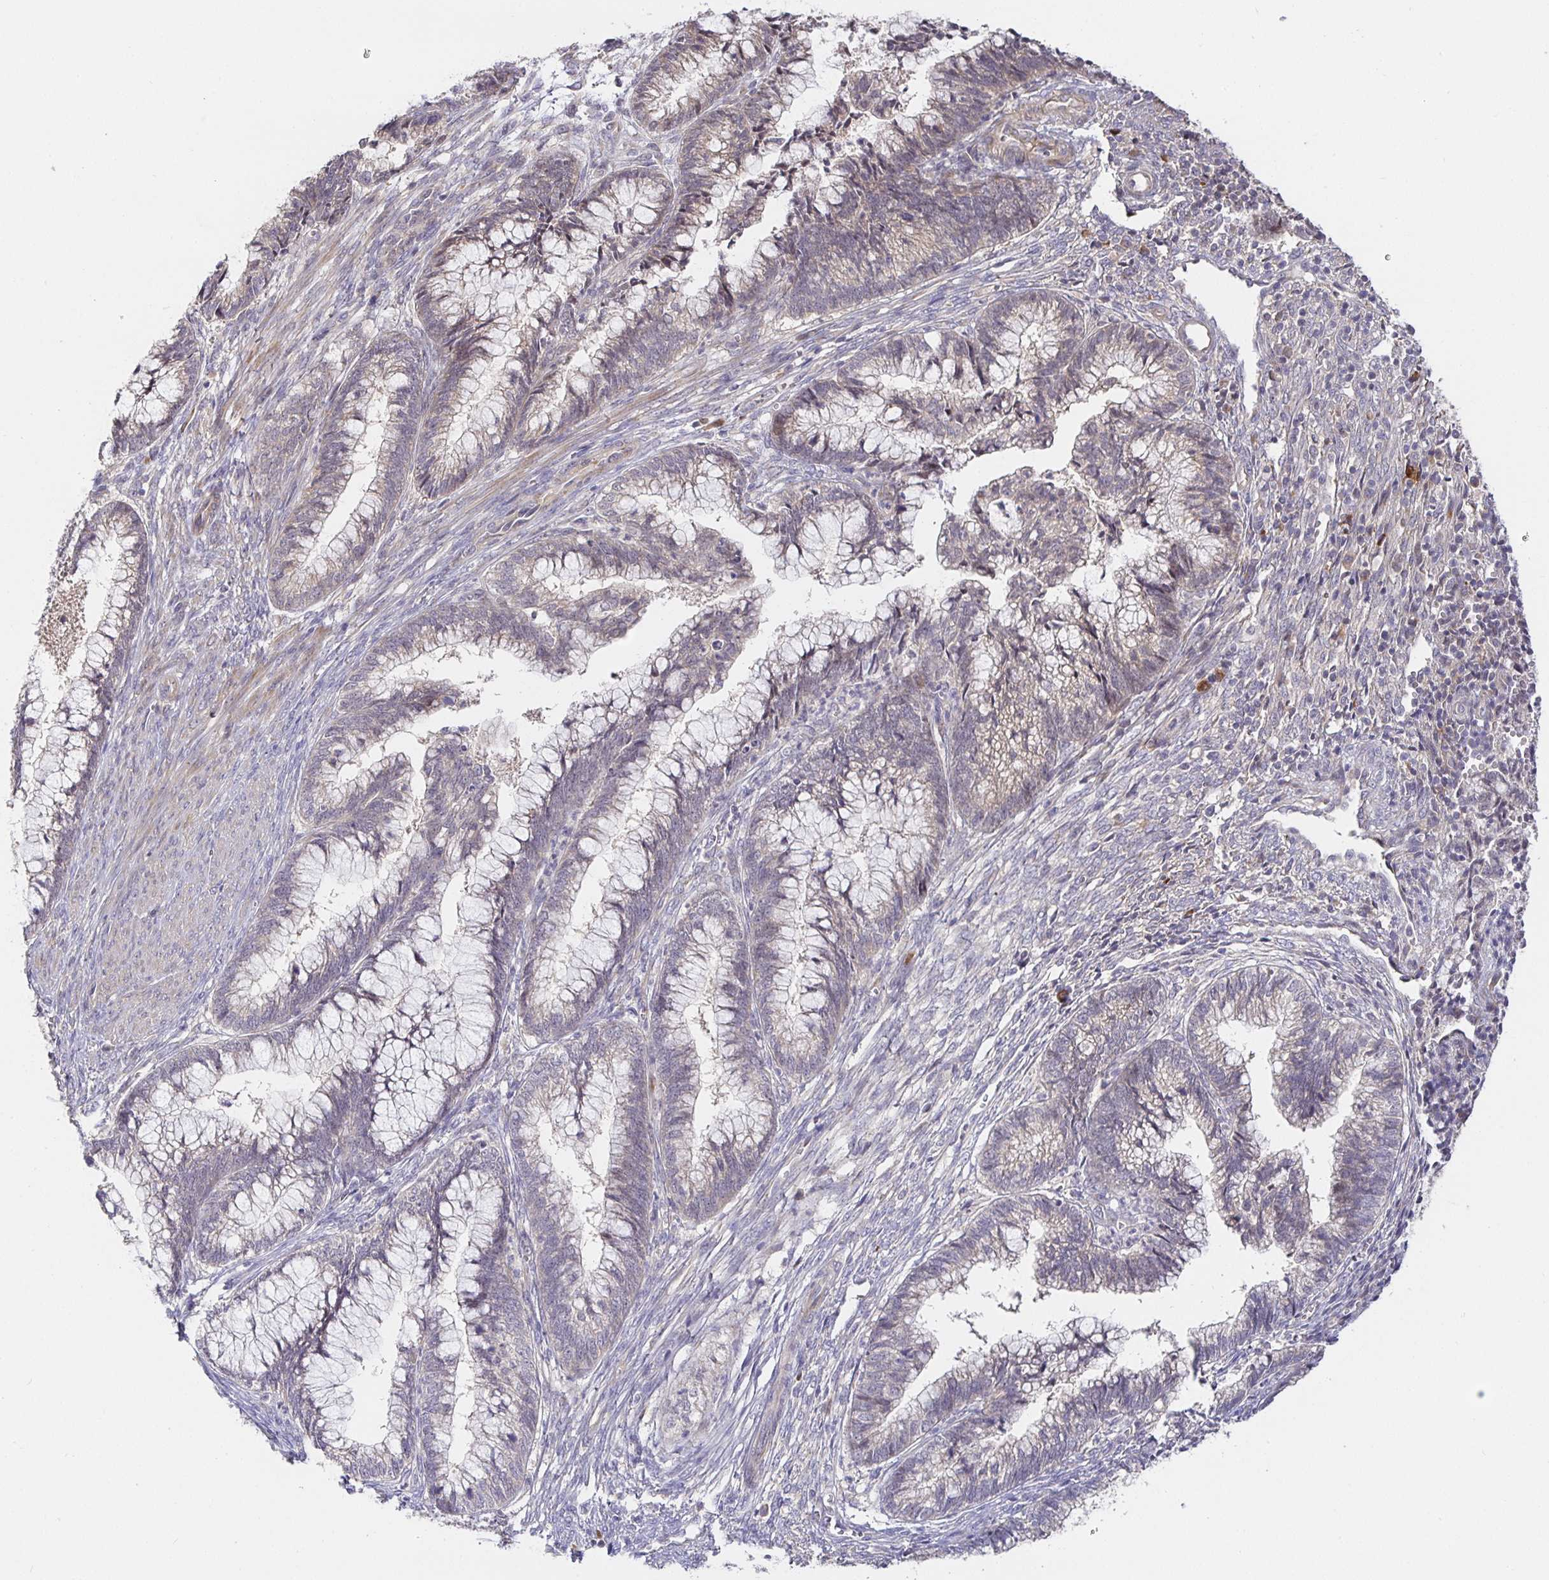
{"staining": {"intensity": "weak", "quantity": "25%-75%", "location": "cytoplasmic/membranous"}, "tissue": "cervical cancer", "cell_type": "Tumor cells", "image_type": "cancer", "snomed": [{"axis": "morphology", "description": "Adenocarcinoma, NOS"}, {"axis": "topography", "description": "Cervix"}], "caption": "Protein expression analysis of human cervical adenocarcinoma reveals weak cytoplasmic/membranous positivity in approximately 25%-75% of tumor cells. (DAB (3,3'-diaminobenzidine) IHC with brightfield microscopy, high magnification).", "gene": "ZDHHC11", "patient": {"sex": "female", "age": 44}}